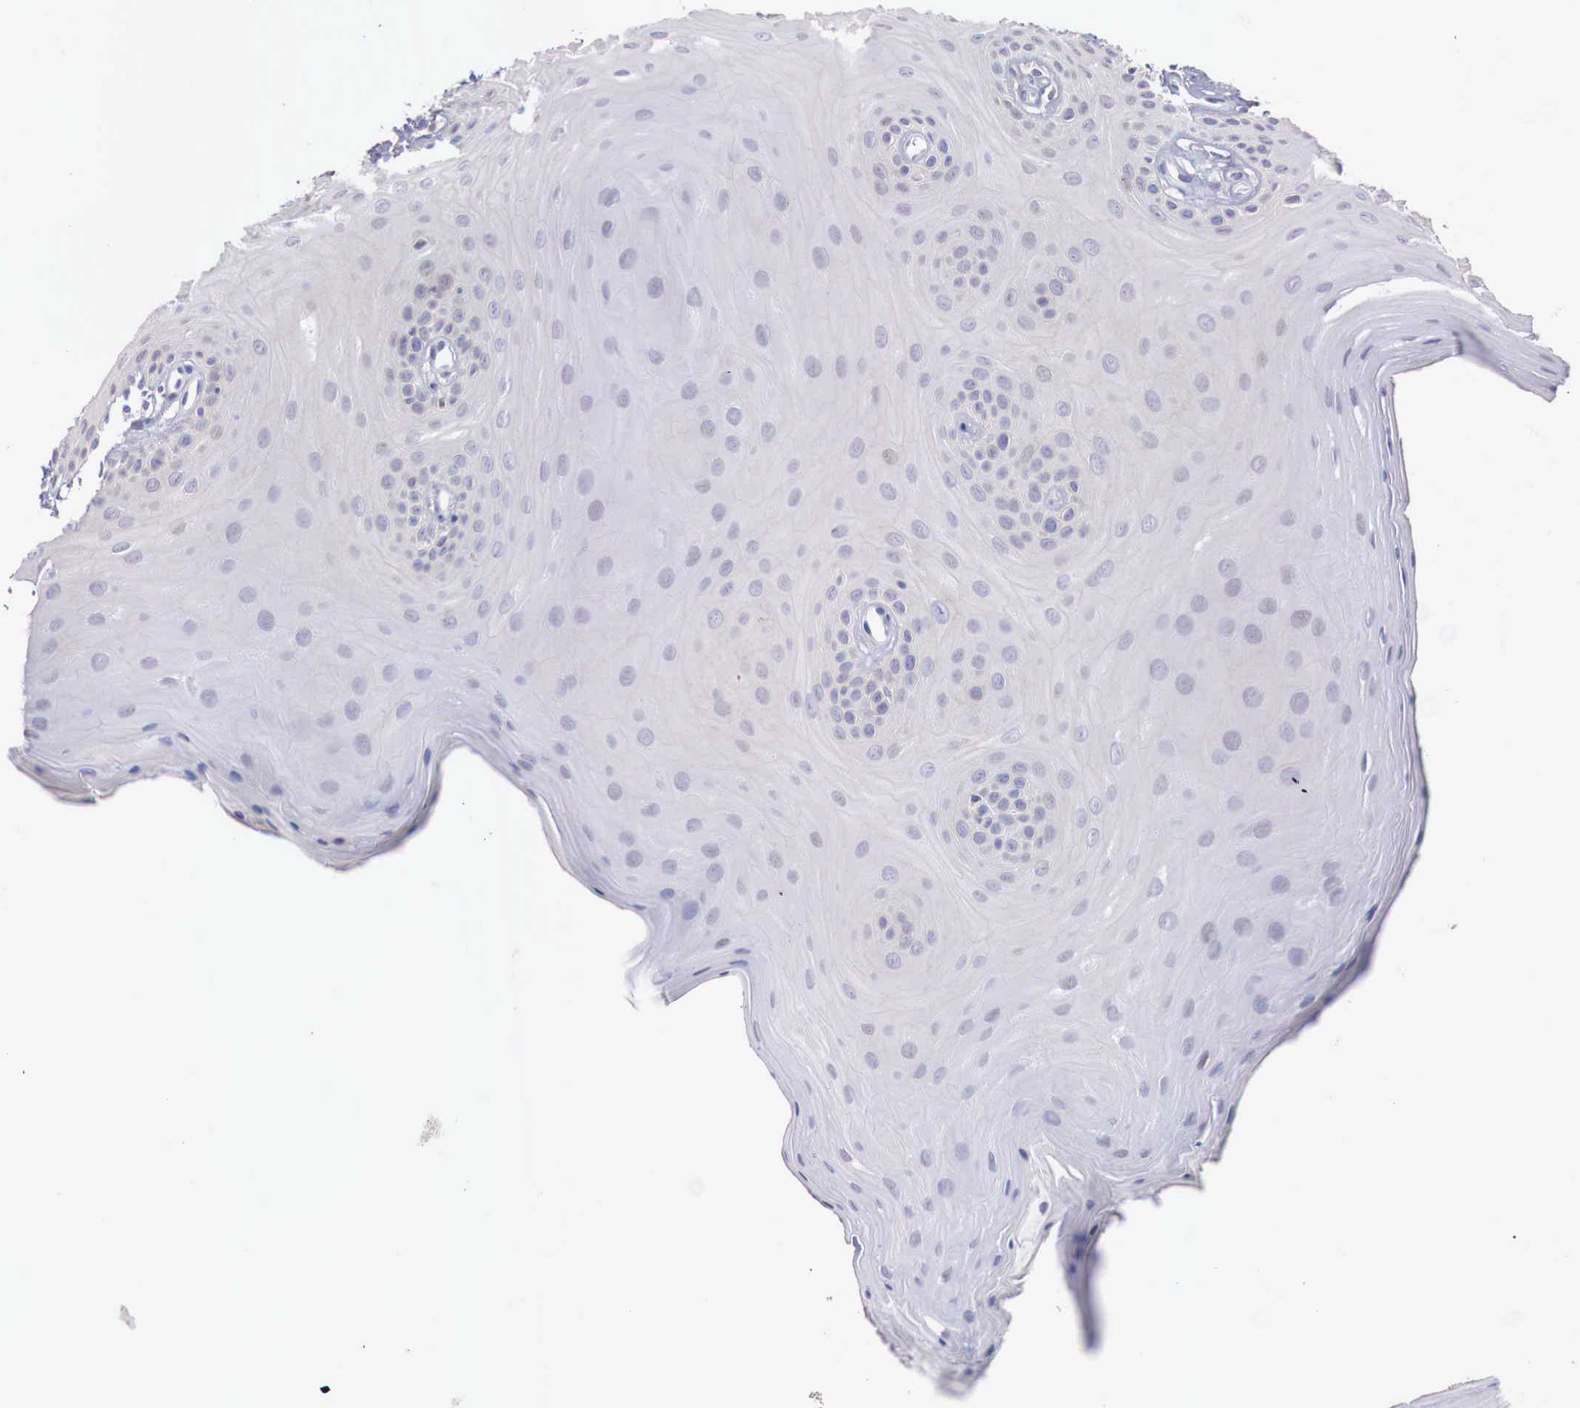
{"staining": {"intensity": "weak", "quantity": "25%-75%", "location": "nuclear"}, "tissue": "oral mucosa", "cell_type": "Squamous epithelial cells", "image_type": "normal", "snomed": [{"axis": "morphology", "description": "Normal tissue, NOS"}, {"axis": "topography", "description": "Oral tissue"}], "caption": "Protein expression by immunohistochemistry exhibits weak nuclear positivity in about 25%-75% of squamous epithelial cells in benign oral mucosa.", "gene": "TRIM13", "patient": {"sex": "male", "age": 14}}